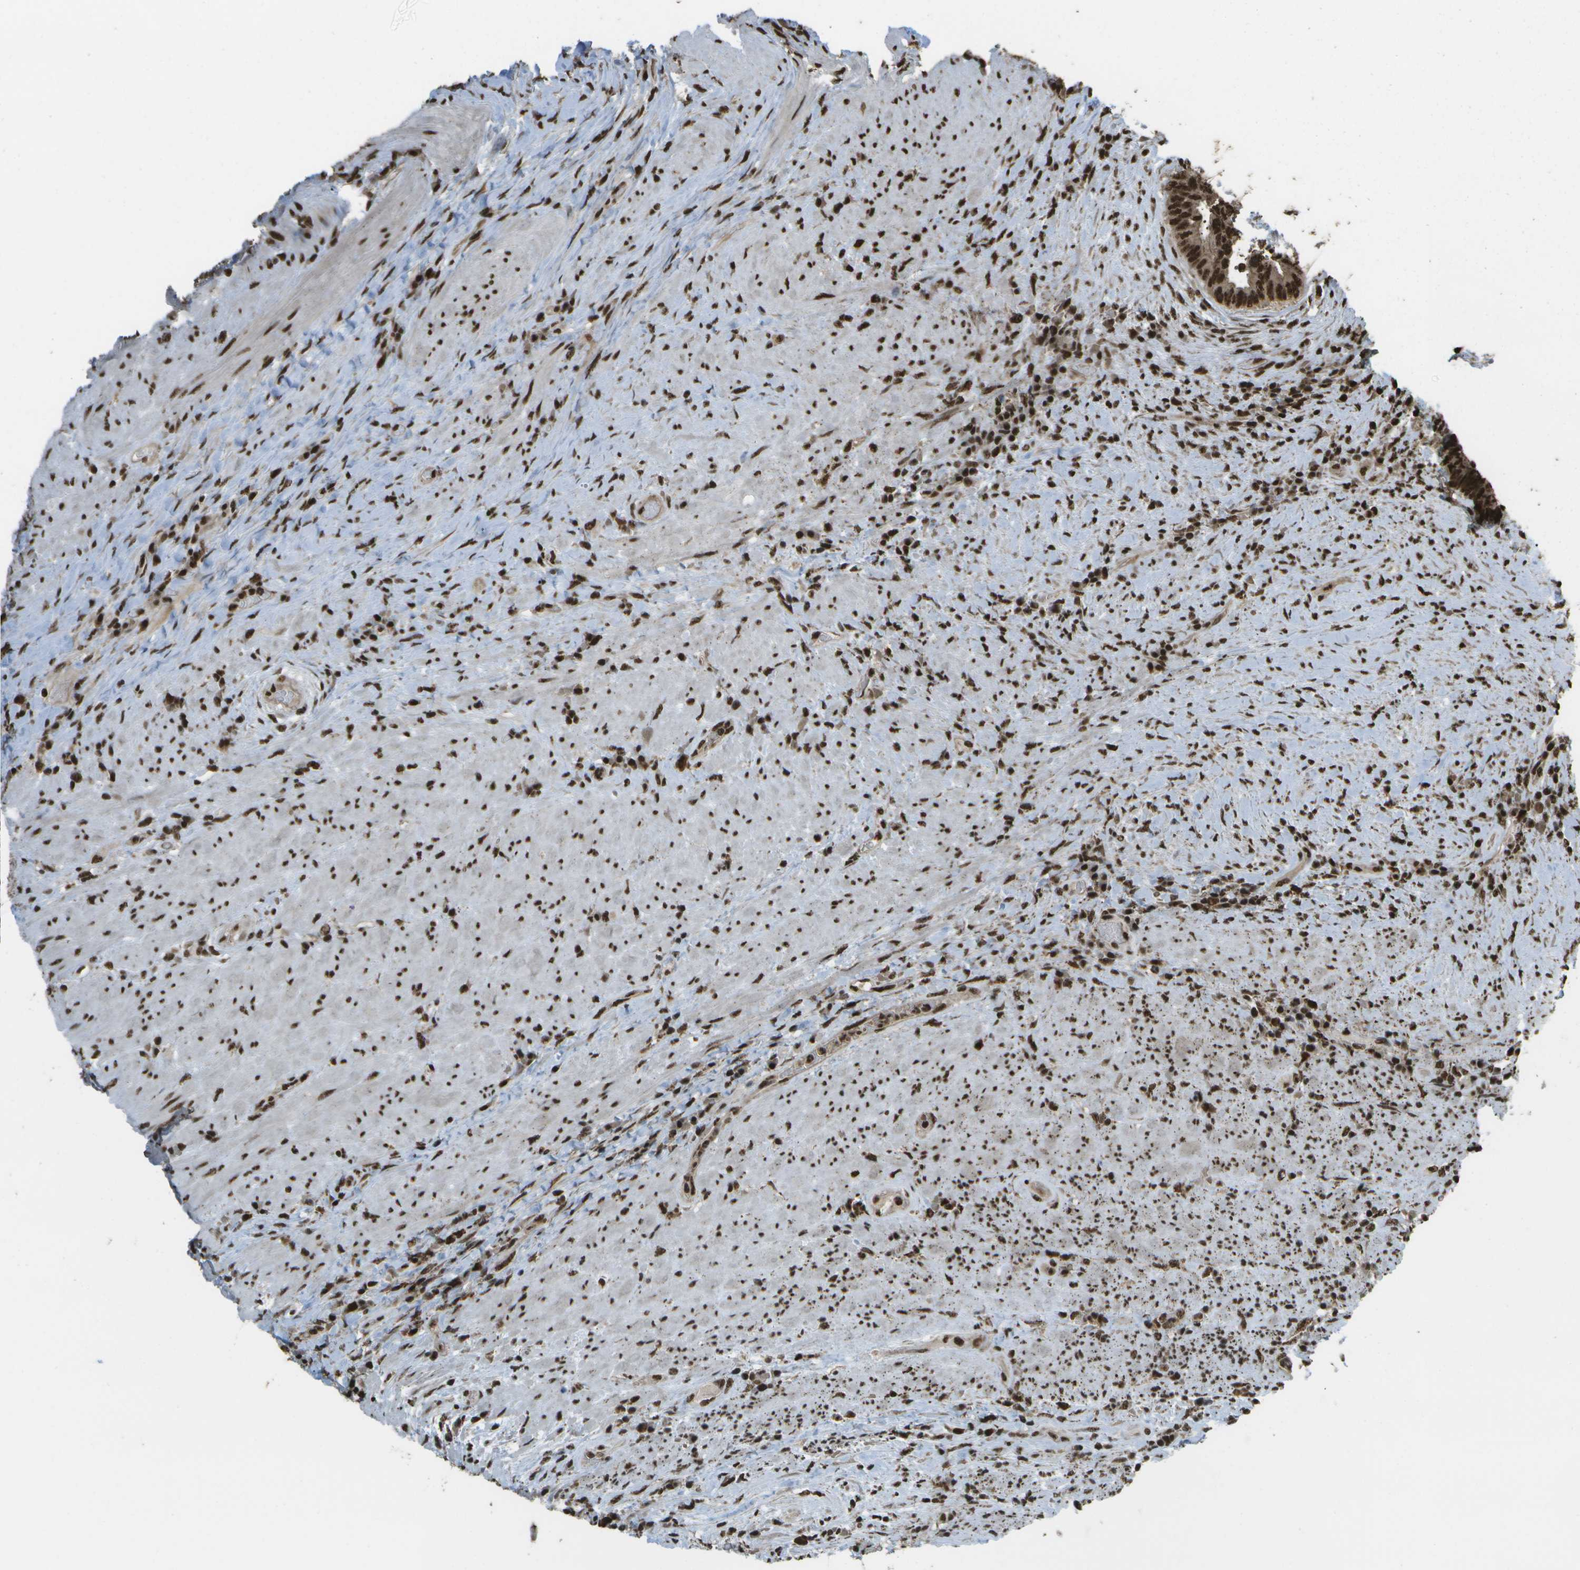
{"staining": {"intensity": "strong", "quantity": ">75%", "location": "nuclear"}, "tissue": "colorectal cancer", "cell_type": "Tumor cells", "image_type": "cancer", "snomed": [{"axis": "morphology", "description": "Adenocarcinoma, NOS"}, {"axis": "topography", "description": "Rectum"}], "caption": "Protein analysis of colorectal adenocarcinoma tissue reveals strong nuclear staining in approximately >75% of tumor cells. Nuclei are stained in blue.", "gene": "SPEN", "patient": {"sex": "male", "age": 72}}